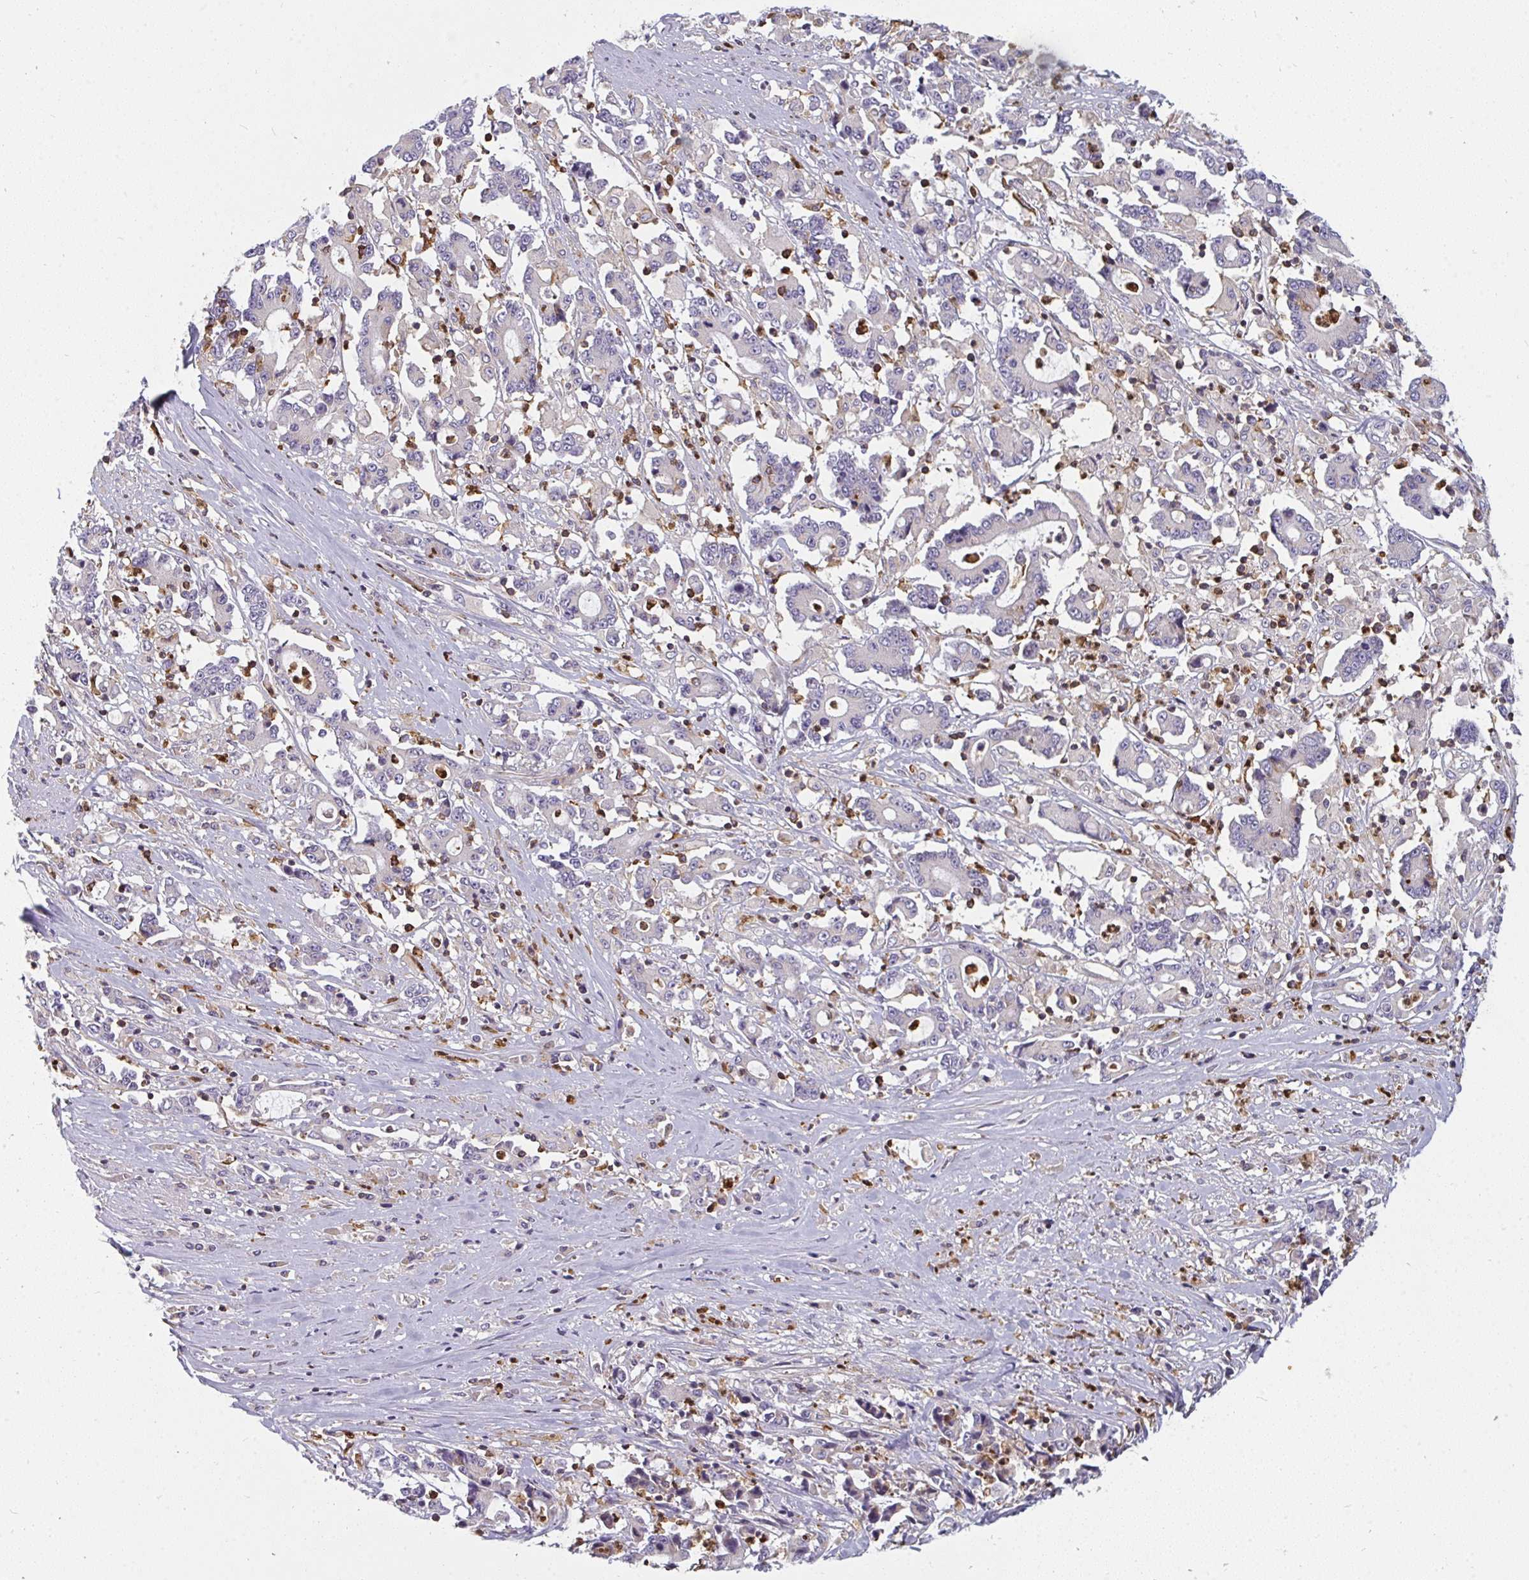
{"staining": {"intensity": "negative", "quantity": "none", "location": "none"}, "tissue": "stomach cancer", "cell_type": "Tumor cells", "image_type": "cancer", "snomed": [{"axis": "morphology", "description": "Adenocarcinoma, NOS"}, {"axis": "topography", "description": "Stomach, upper"}], "caption": "Stomach cancer was stained to show a protein in brown. There is no significant staining in tumor cells.", "gene": "CSF3R", "patient": {"sex": "male", "age": 68}}